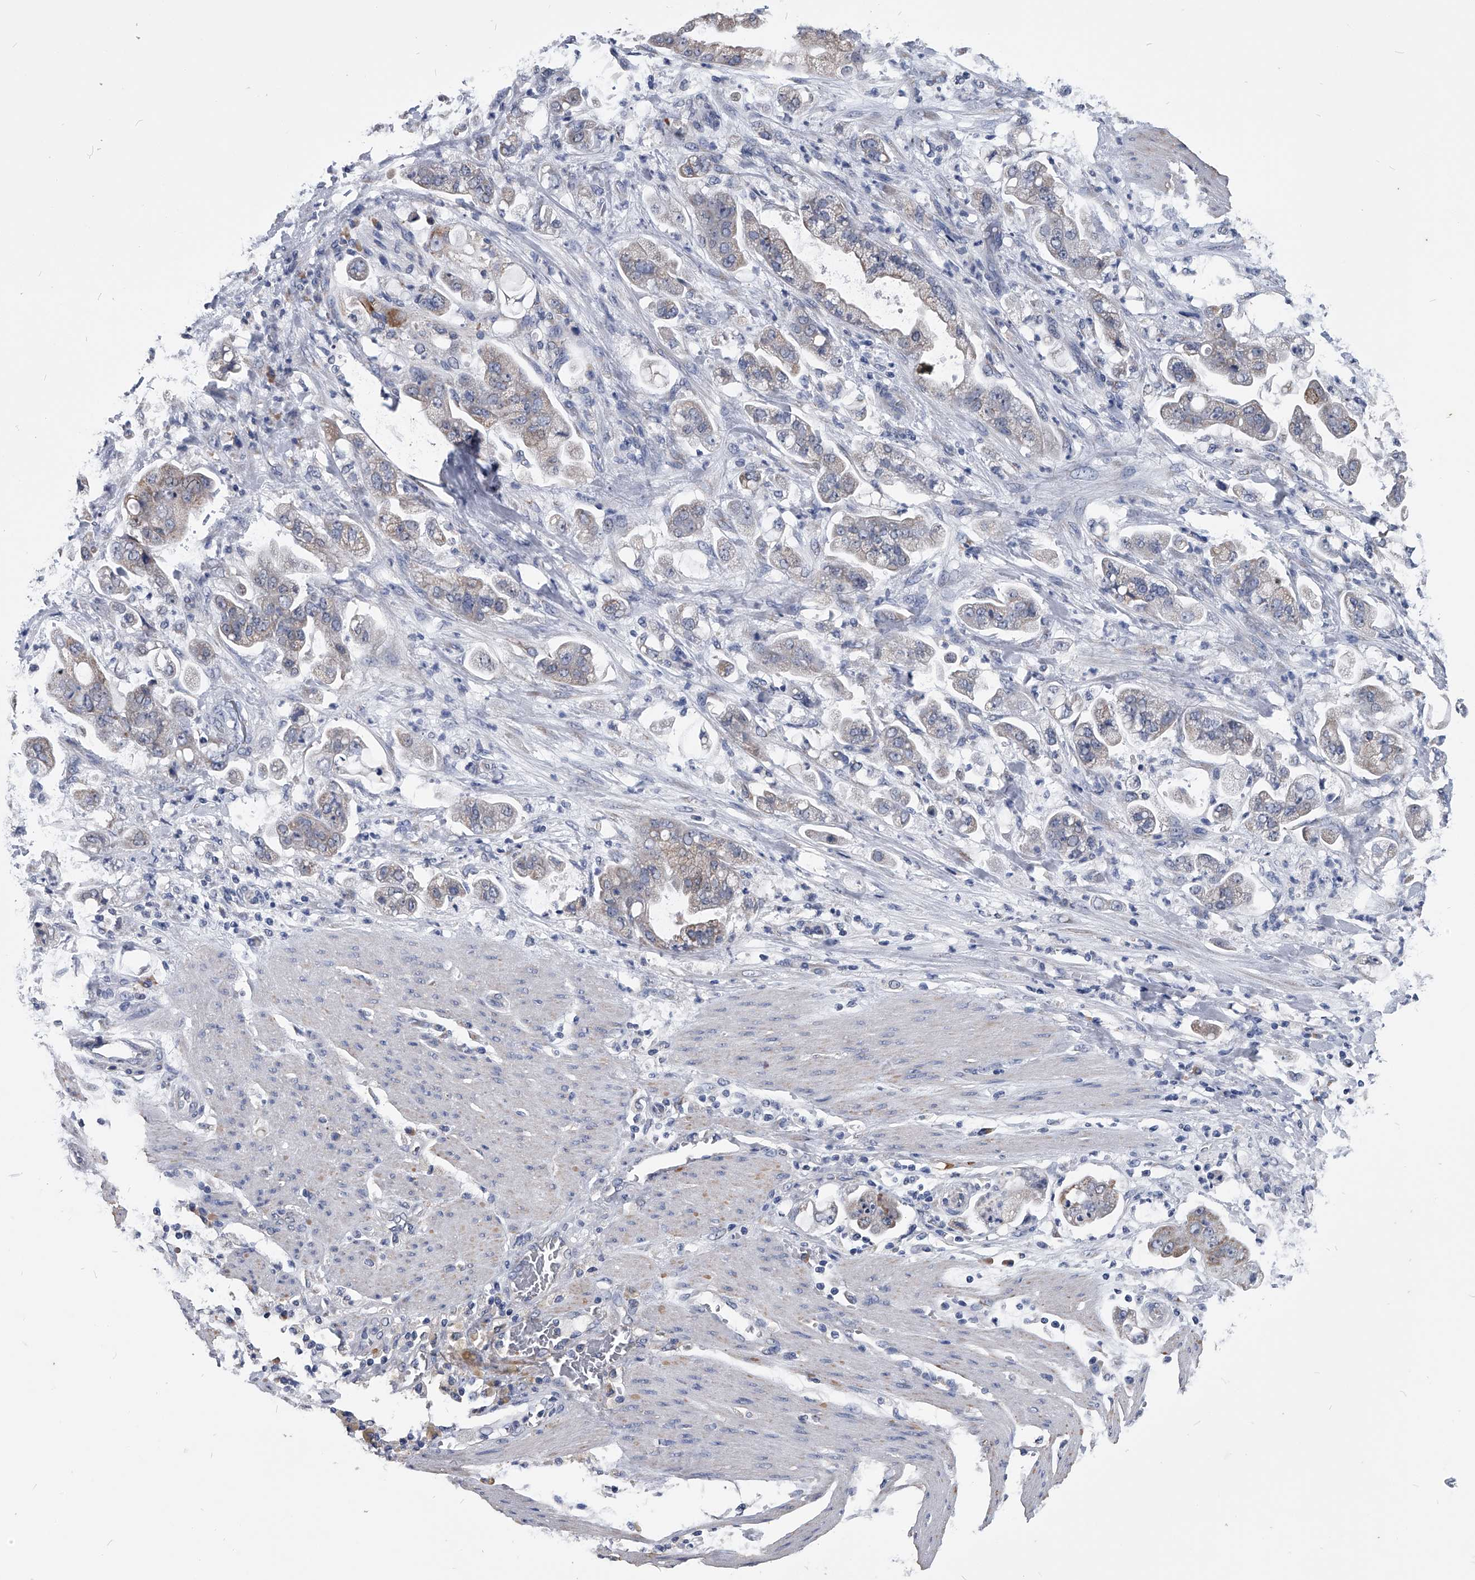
{"staining": {"intensity": "weak", "quantity": "<25%", "location": "cytoplasmic/membranous"}, "tissue": "stomach cancer", "cell_type": "Tumor cells", "image_type": "cancer", "snomed": [{"axis": "morphology", "description": "Adenocarcinoma, NOS"}, {"axis": "topography", "description": "Stomach"}], "caption": "DAB (3,3'-diaminobenzidine) immunohistochemical staining of stomach adenocarcinoma demonstrates no significant expression in tumor cells.", "gene": "OAT", "patient": {"sex": "male", "age": 62}}